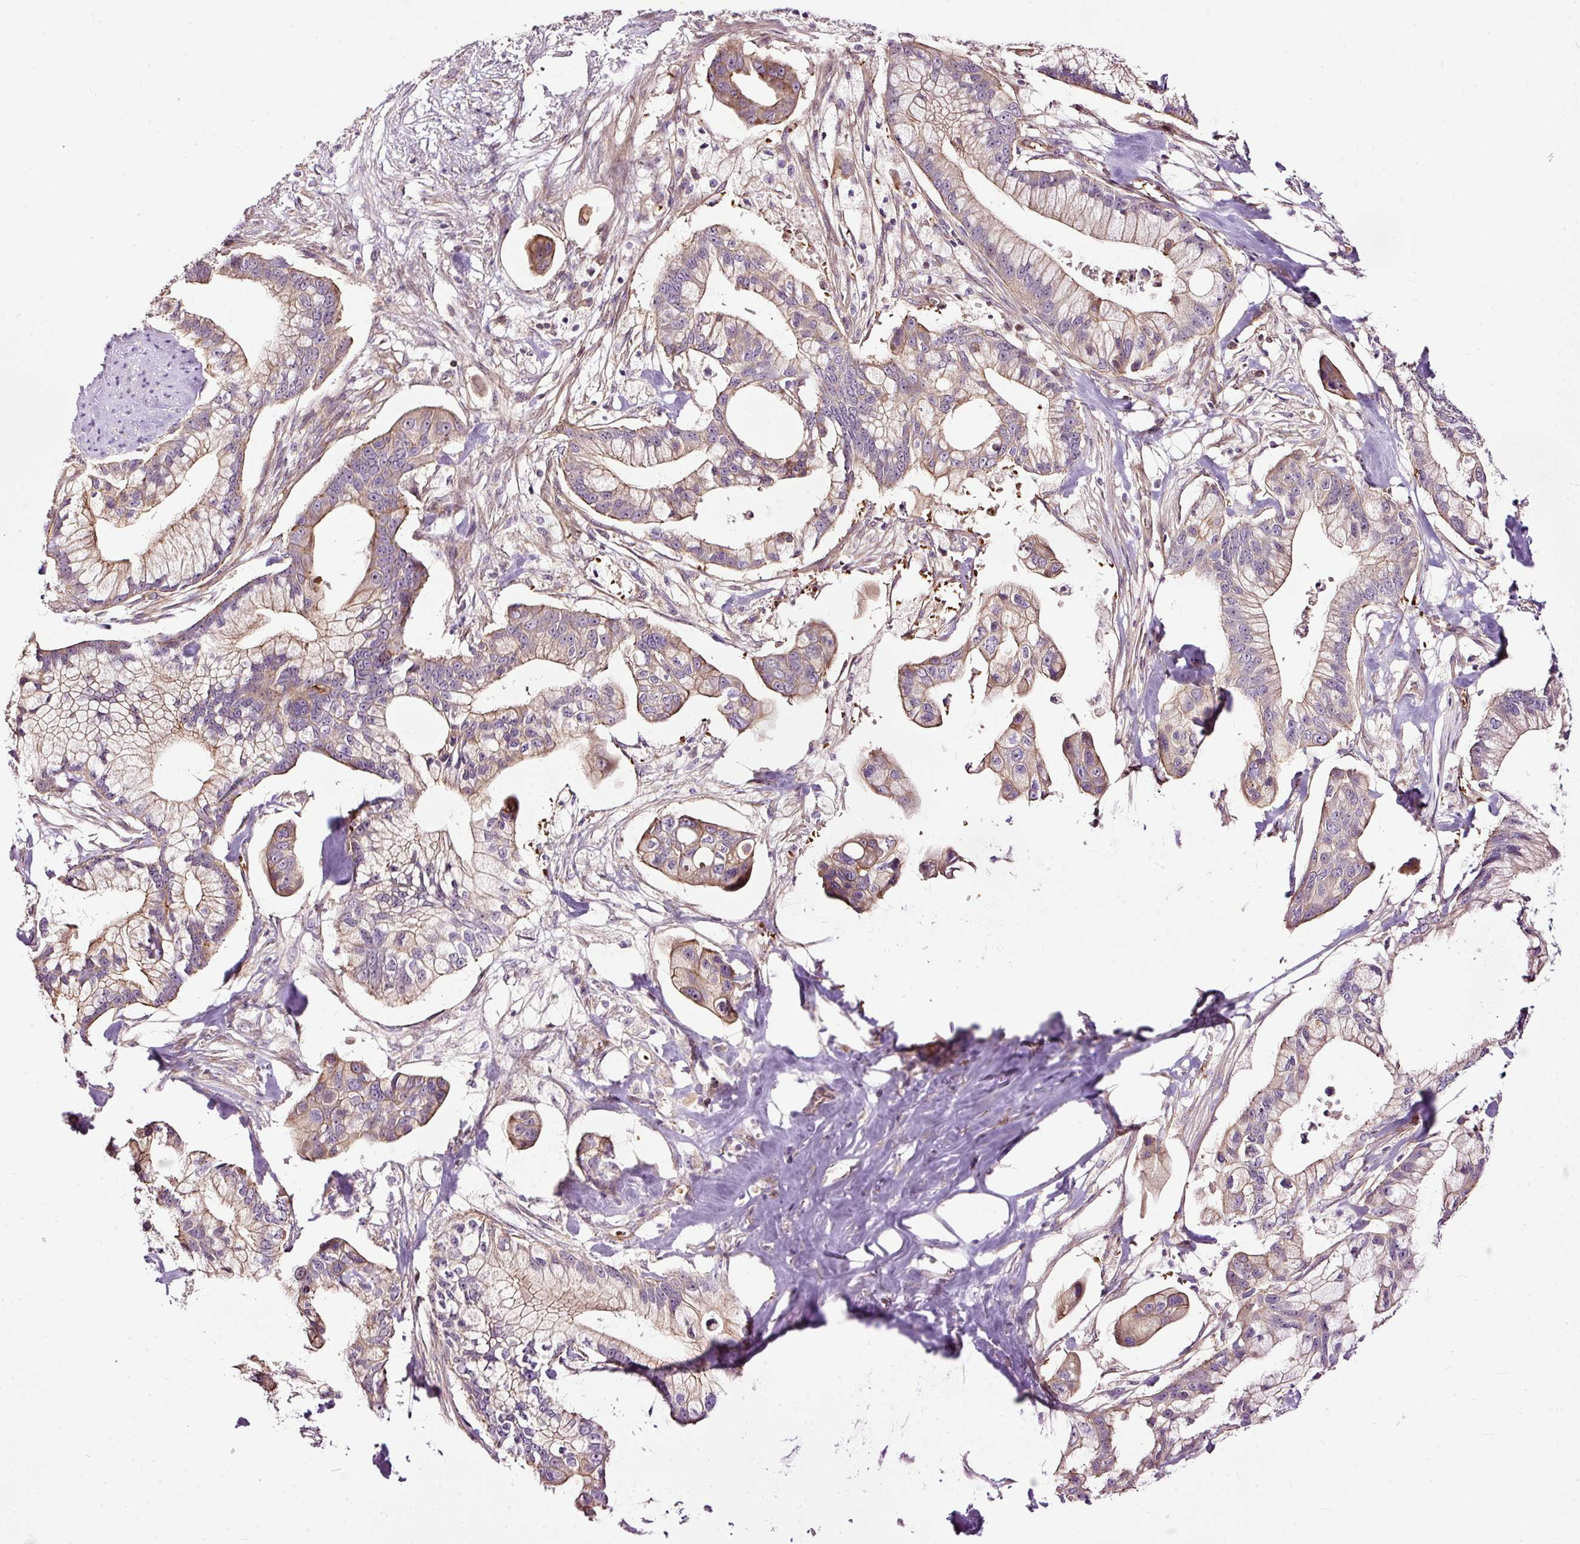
{"staining": {"intensity": "moderate", "quantity": "25%-75%", "location": "cytoplasmic/membranous"}, "tissue": "pancreatic cancer", "cell_type": "Tumor cells", "image_type": "cancer", "snomed": [{"axis": "morphology", "description": "Adenocarcinoma, NOS"}, {"axis": "topography", "description": "Pancreas"}], "caption": "IHC of pancreatic adenocarcinoma displays medium levels of moderate cytoplasmic/membranous expression in about 25%-75% of tumor cells.", "gene": "USHBP1", "patient": {"sex": "male", "age": 68}}